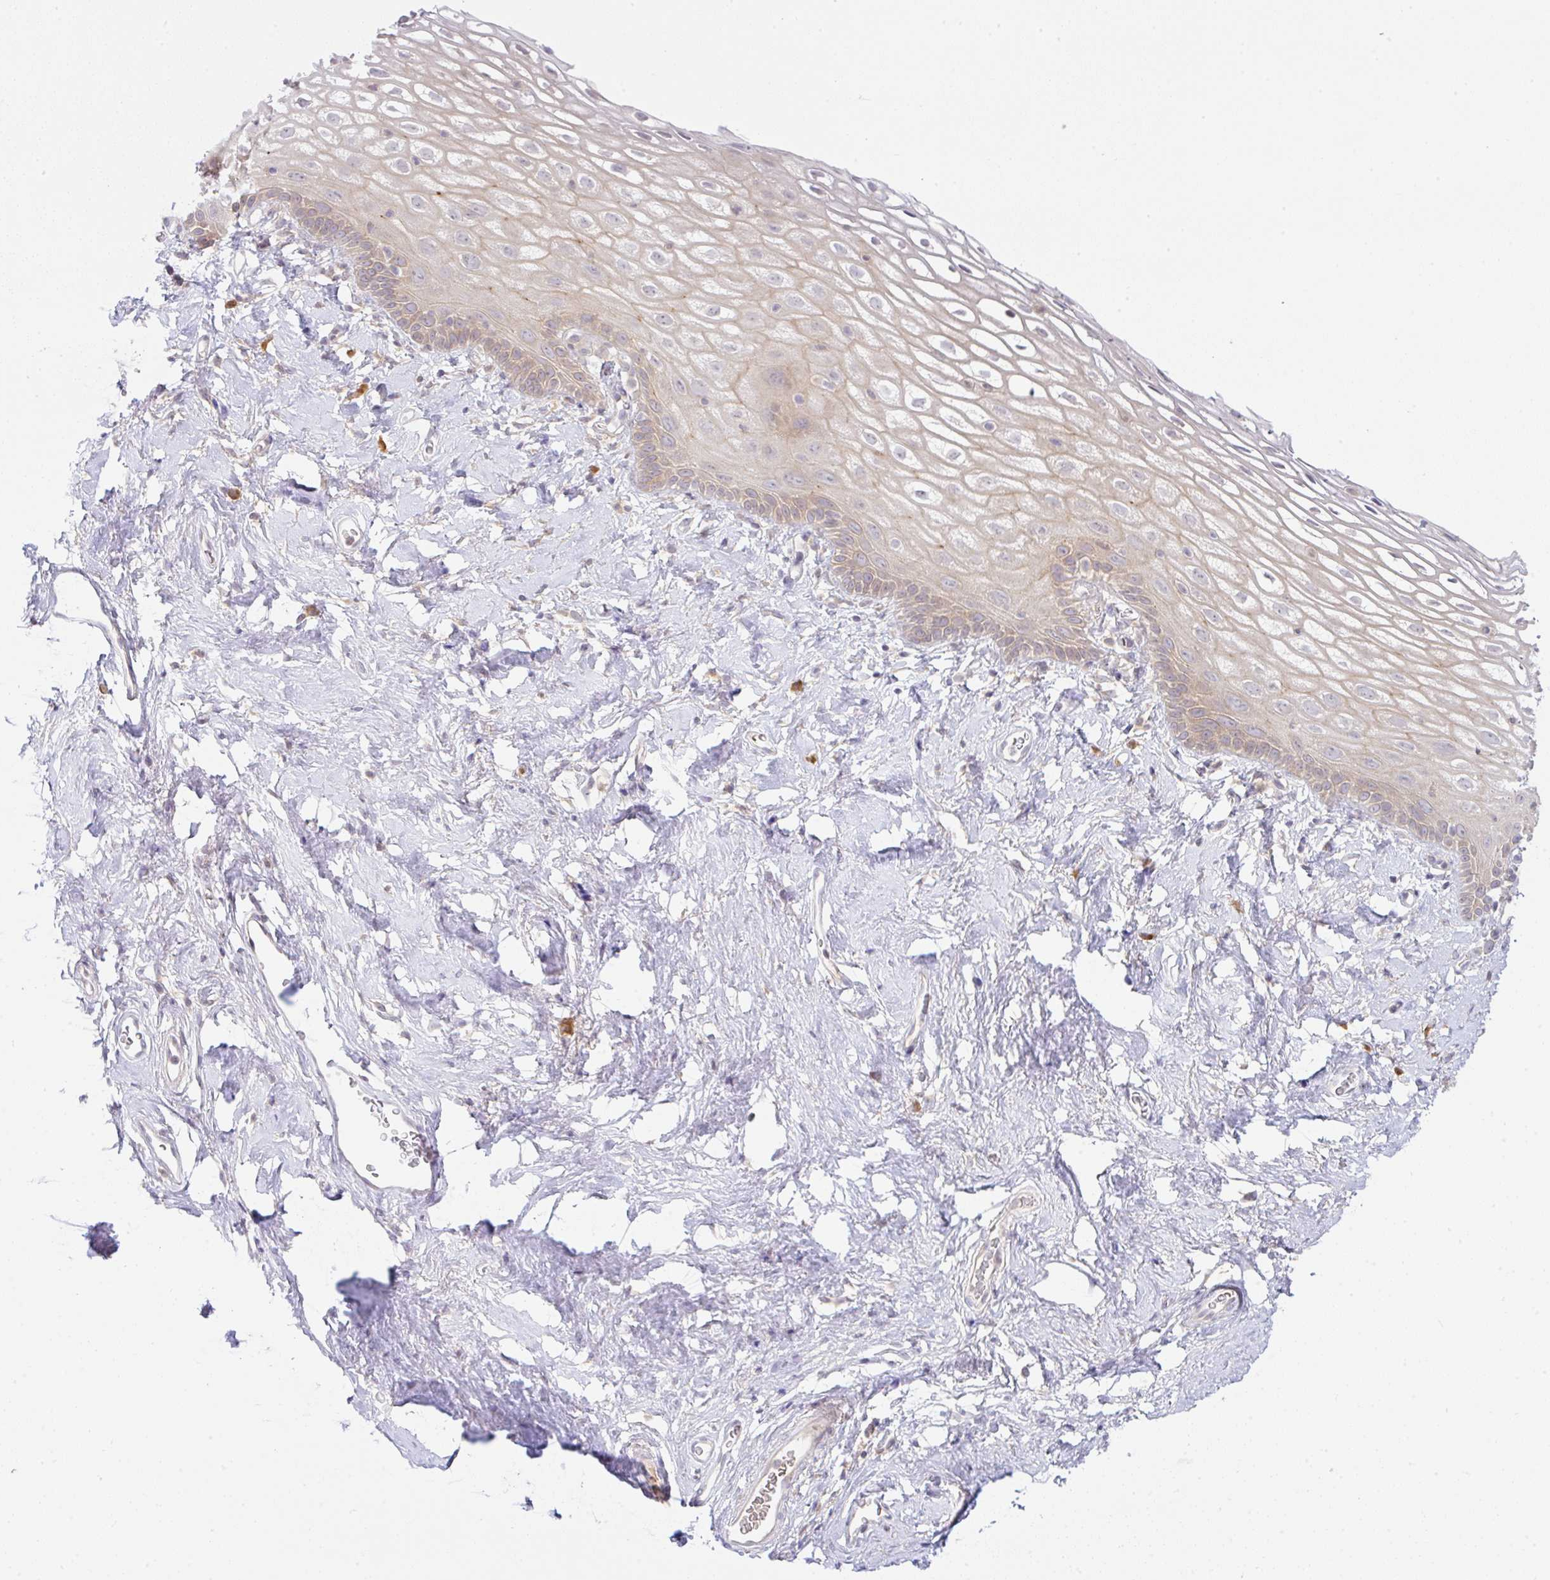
{"staining": {"intensity": "weak", "quantity": "25%-75%", "location": "cytoplasmic/membranous"}, "tissue": "vagina", "cell_type": "Squamous epithelial cells", "image_type": "normal", "snomed": [{"axis": "morphology", "description": "Normal tissue, NOS"}, {"axis": "morphology", "description": "Adenocarcinoma, NOS"}, {"axis": "topography", "description": "Rectum"}, {"axis": "topography", "description": "Vagina"}, {"axis": "topography", "description": "Peripheral nerve tissue"}], "caption": "This image displays immunohistochemistry (IHC) staining of benign vagina, with low weak cytoplasmic/membranous expression in about 25%-75% of squamous epithelial cells.", "gene": "DERL2", "patient": {"sex": "female", "age": 71}}